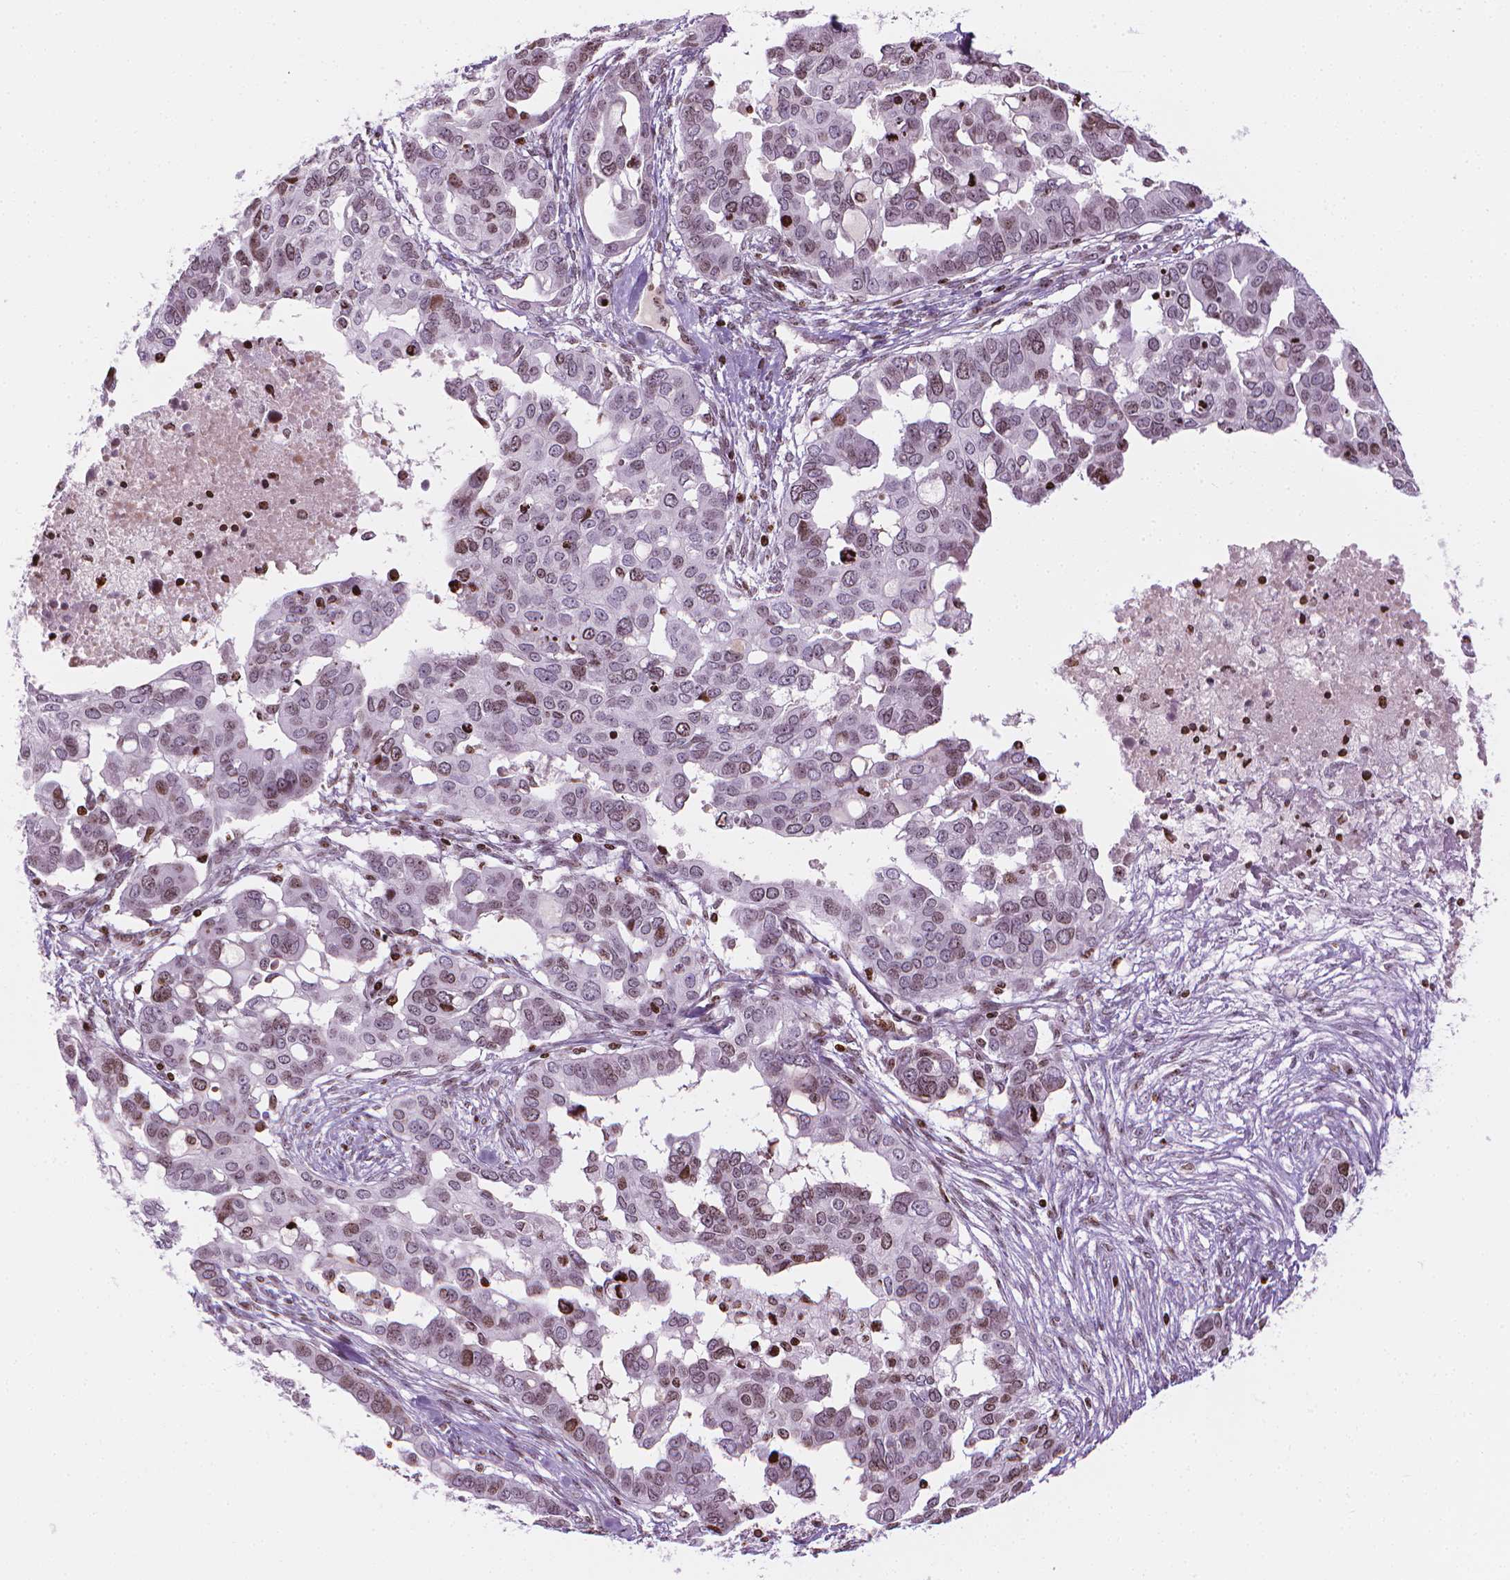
{"staining": {"intensity": "moderate", "quantity": "<25%", "location": "nuclear"}, "tissue": "ovarian cancer", "cell_type": "Tumor cells", "image_type": "cancer", "snomed": [{"axis": "morphology", "description": "Carcinoma, endometroid"}, {"axis": "topography", "description": "Ovary"}], "caption": "This histopathology image demonstrates immunohistochemistry (IHC) staining of ovarian endometroid carcinoma, with low moderate nuclear staining in approximately <25% of tumor cells.", "gene": "PIP4K2A", "patient": {"sex": "female", "age": 78}}